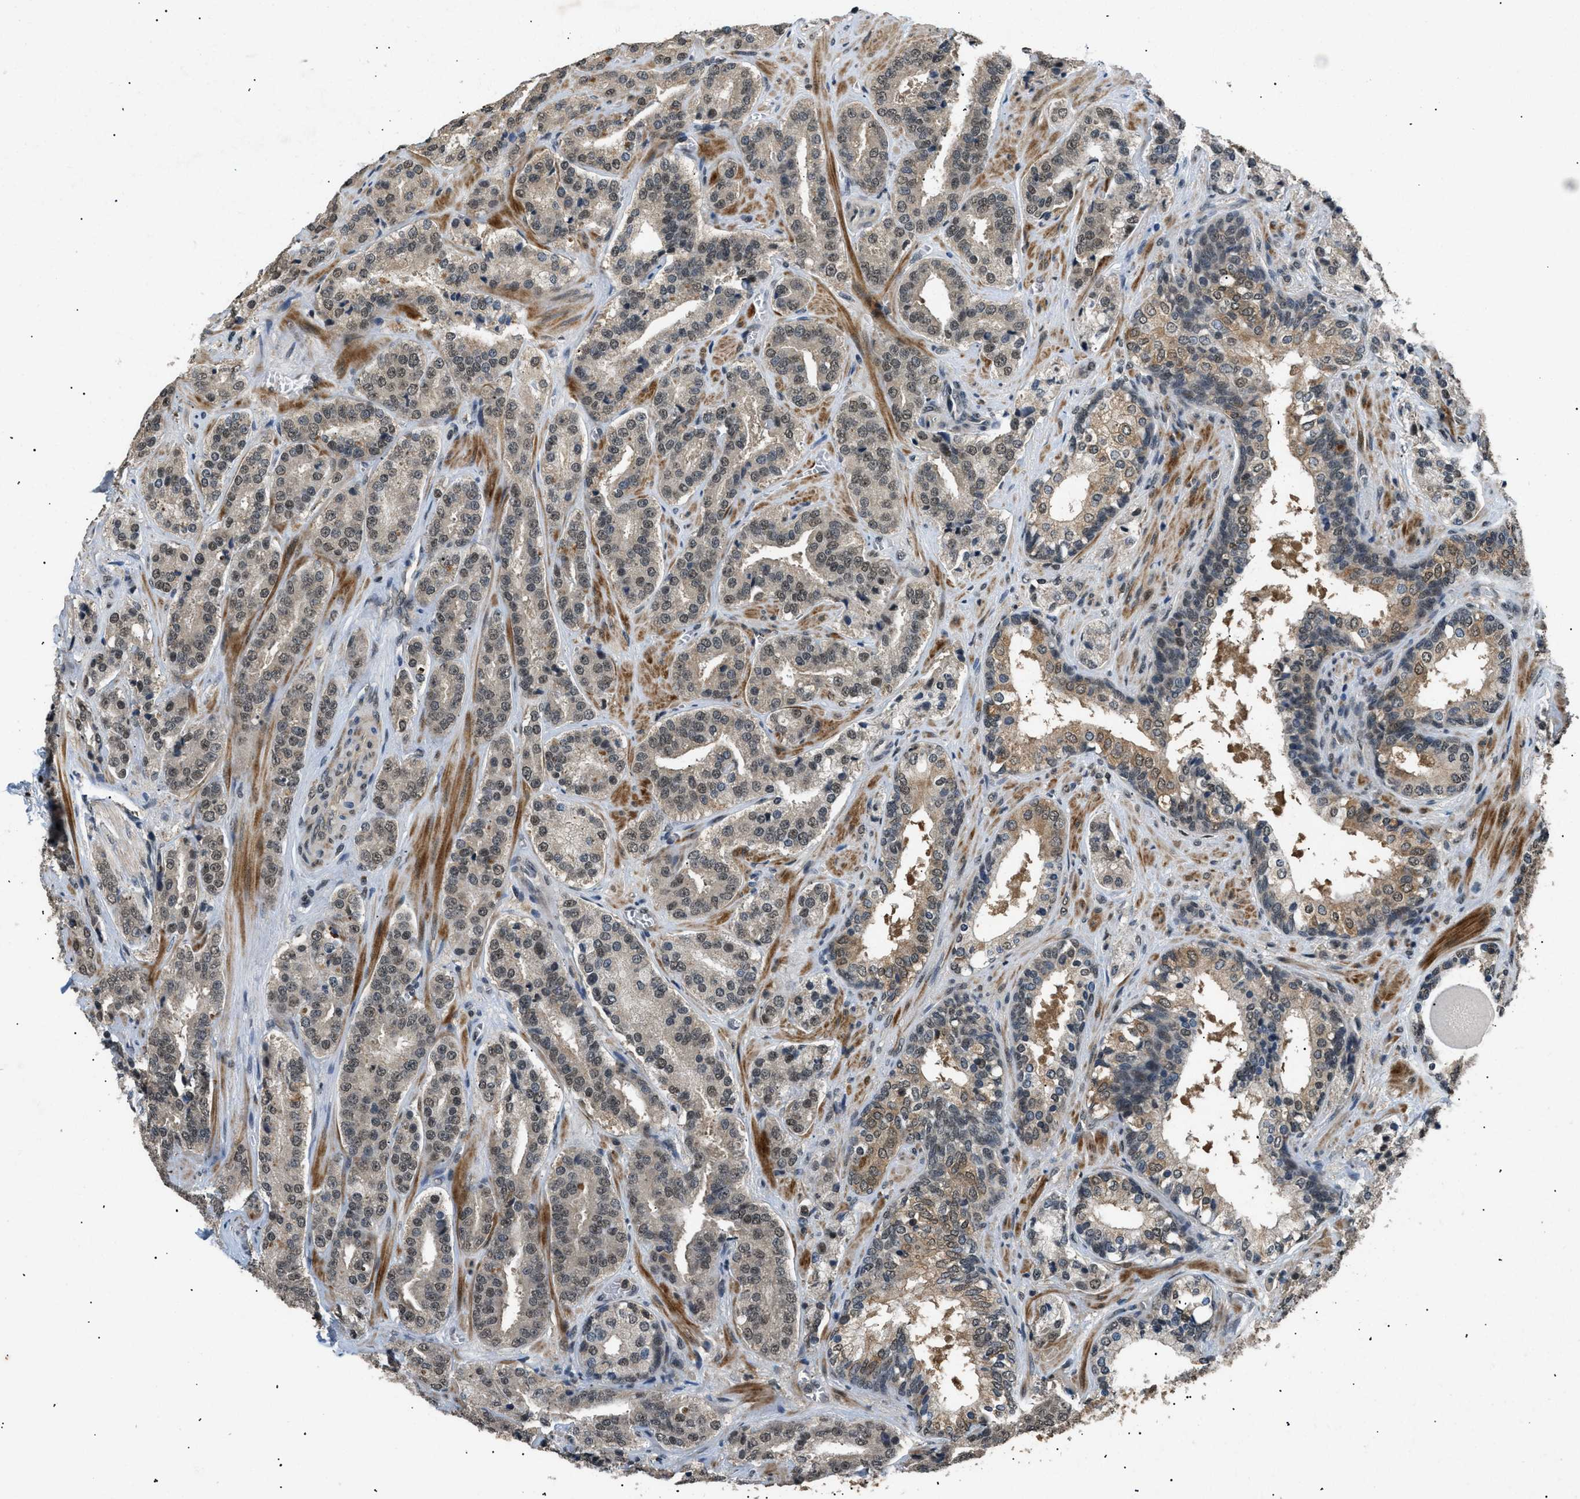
{"staining": {"intensity": "weak", "quantity": "25%-75%", "location": "nuclear"}, "tissue": "prostate cancer", "cell_type": "Tumor cells", "image_type": "cancer", "snomed": [{"axis": "morphology", "description": "Adenocarcinoma, High grade"}, {"axis": "topography", "description": "Prostate"}], "caption": "Prostate cancer (high-grade adenocarcinoma) tissue displays weak nuclear staining in approximately 25%-75% of tumor cells, visualized by immunohistochemistry.", "gene": "RBM5", "patient": {"sex": "male", "age": 60}}